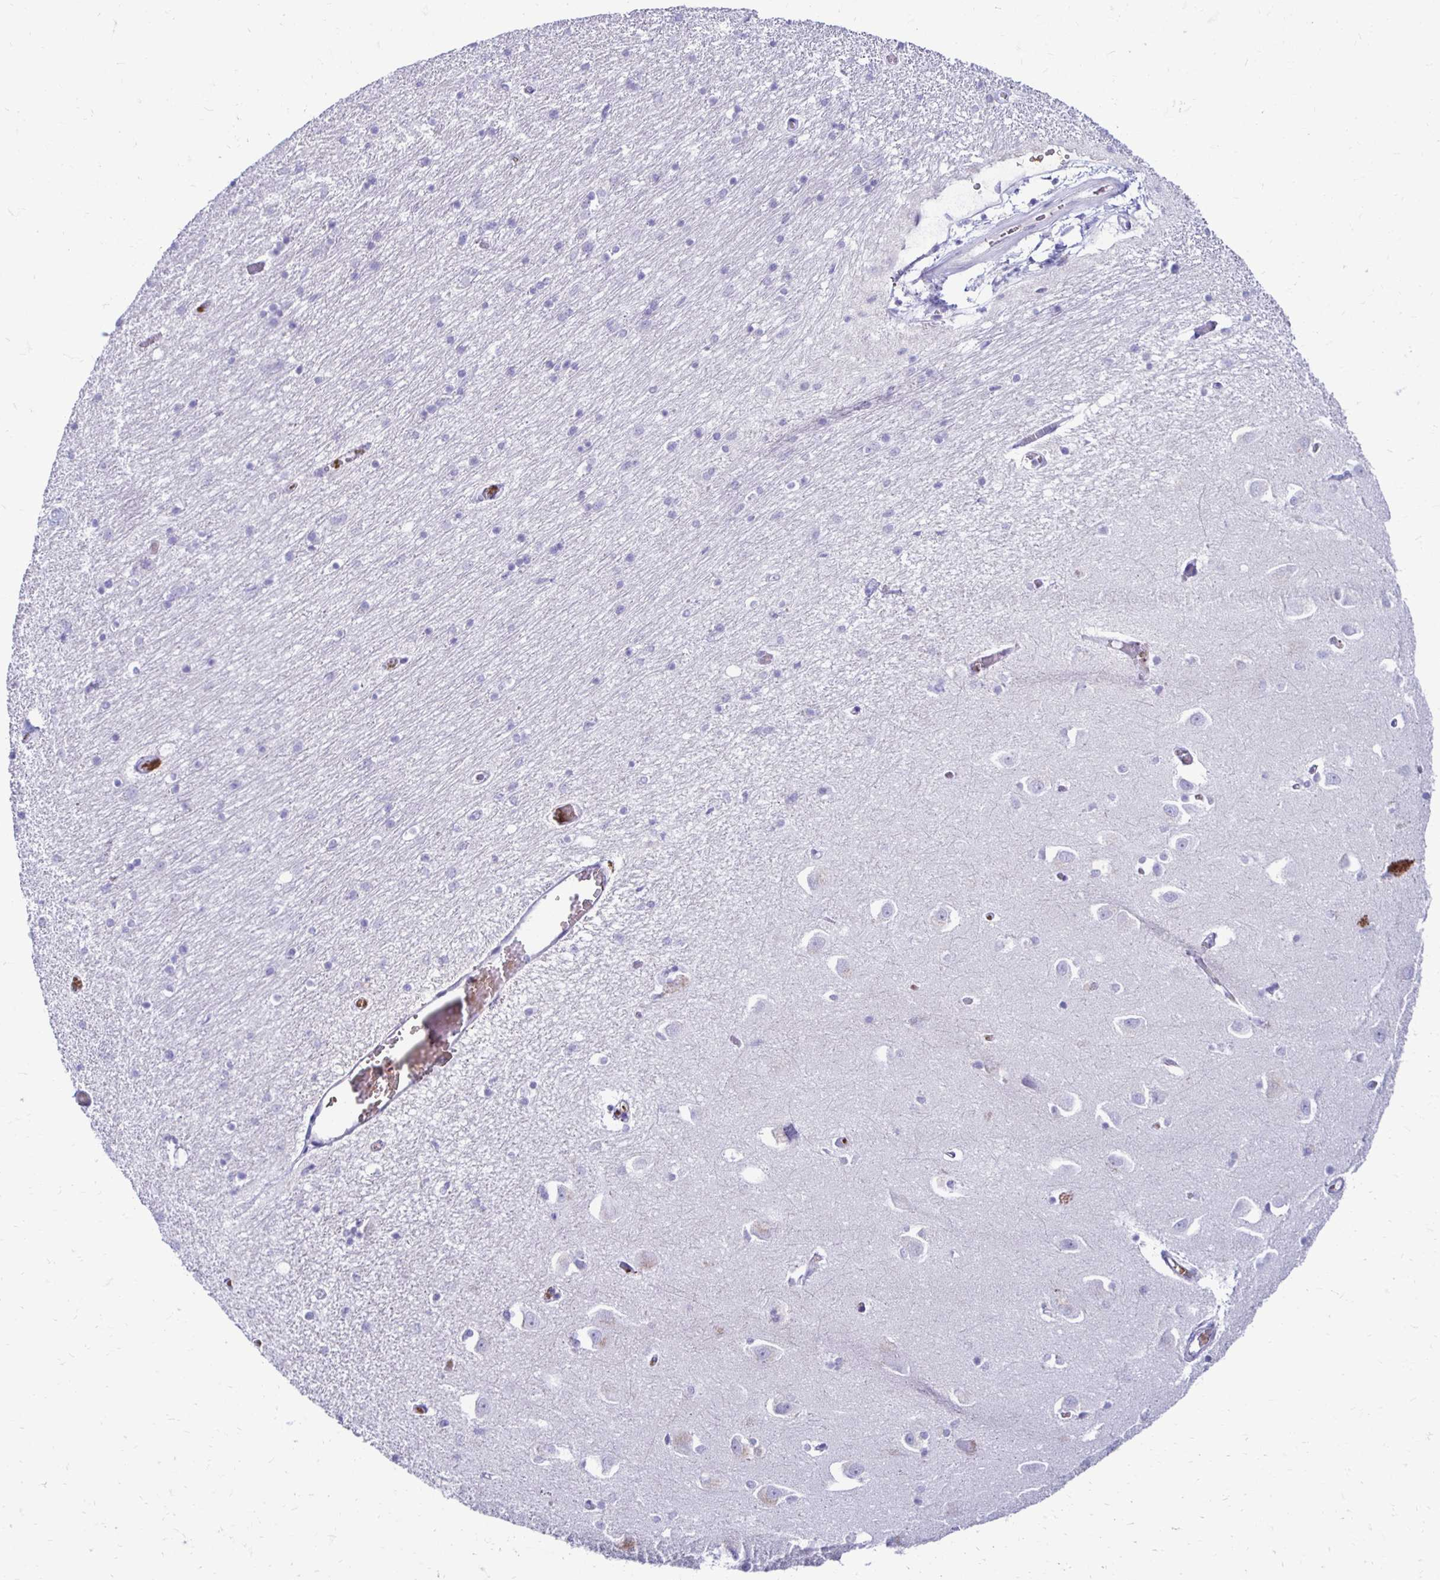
{"staining": {"intensity": "negative", "quantity": "none", "location": "none"}, "tissue": "caudate", "cell_type": "Glial cells", "image_type": "normal", "snomed": [{"axis": "morphology", "description": "Normal tissue, NOS"}, {"axis": "topography", "description": "Lateral ventricle wall"}, {"axis": "topography", "description": "Hippocampus"}], "caption": "DAB immunohistochemical staining of benign caudate displays no significant positivity in glial cells.", "gene": "RHBDL3", "patient": {"sex": "female", "age": 63}}